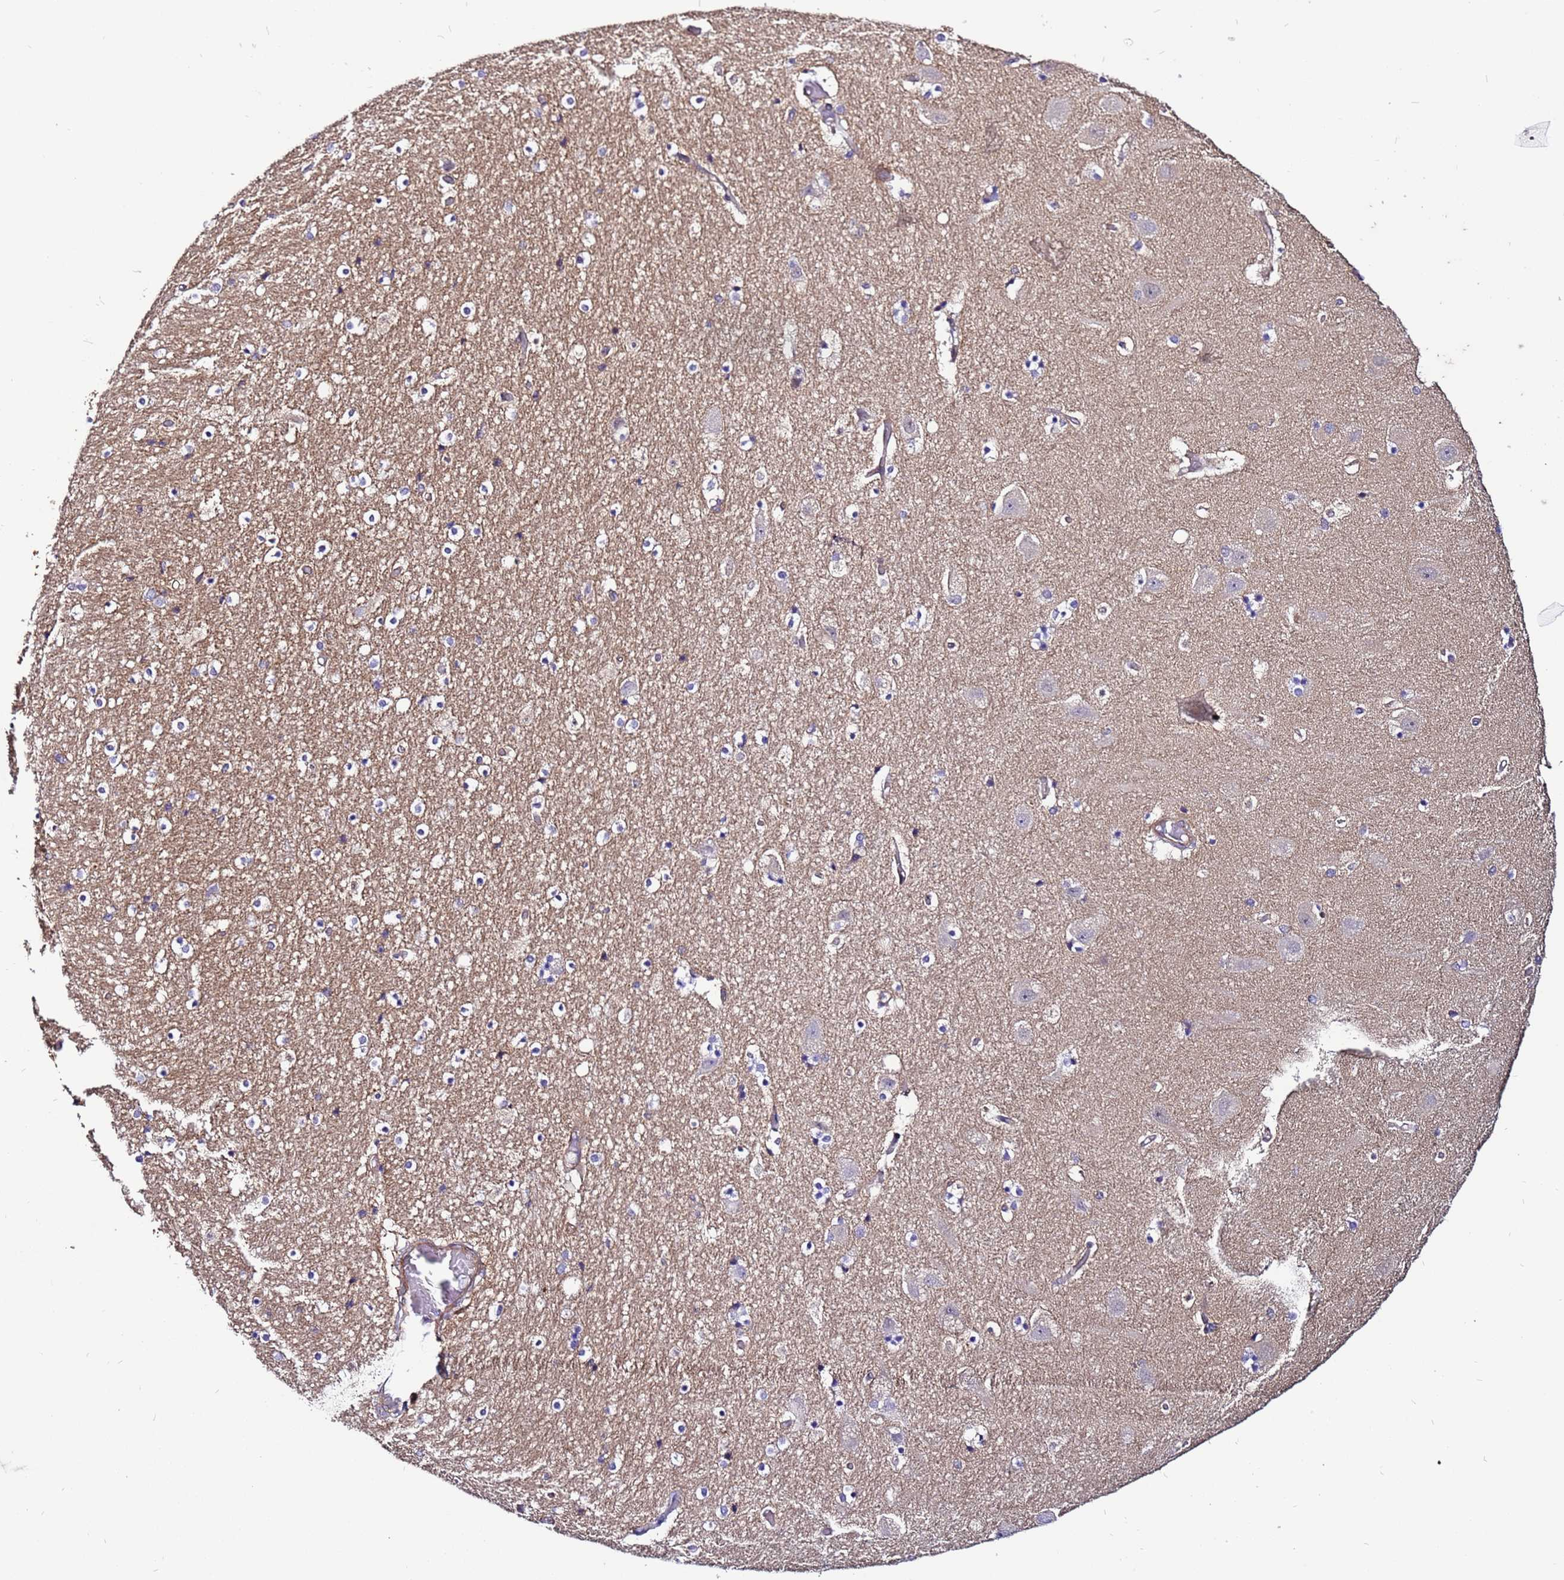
{"staining": {"intensity": "weak", "quantity": "<25%", "location": "cytoplasmic/membranous"}, "tissue": "hippocampus", "cell_type": "Glial cells", "image_type": "normal", "snomed": [{"axis": "morphology", "description": "Normal tissue, NOS"}, {"axis": "topography", "description": "Hippocampus"}], "caption": "Immunohistochemical staining of normal hippocampus demonstrates no significant expression in glial cells.", "gene": "STK38L", "patient": {"sex": "female", "age": 52}}